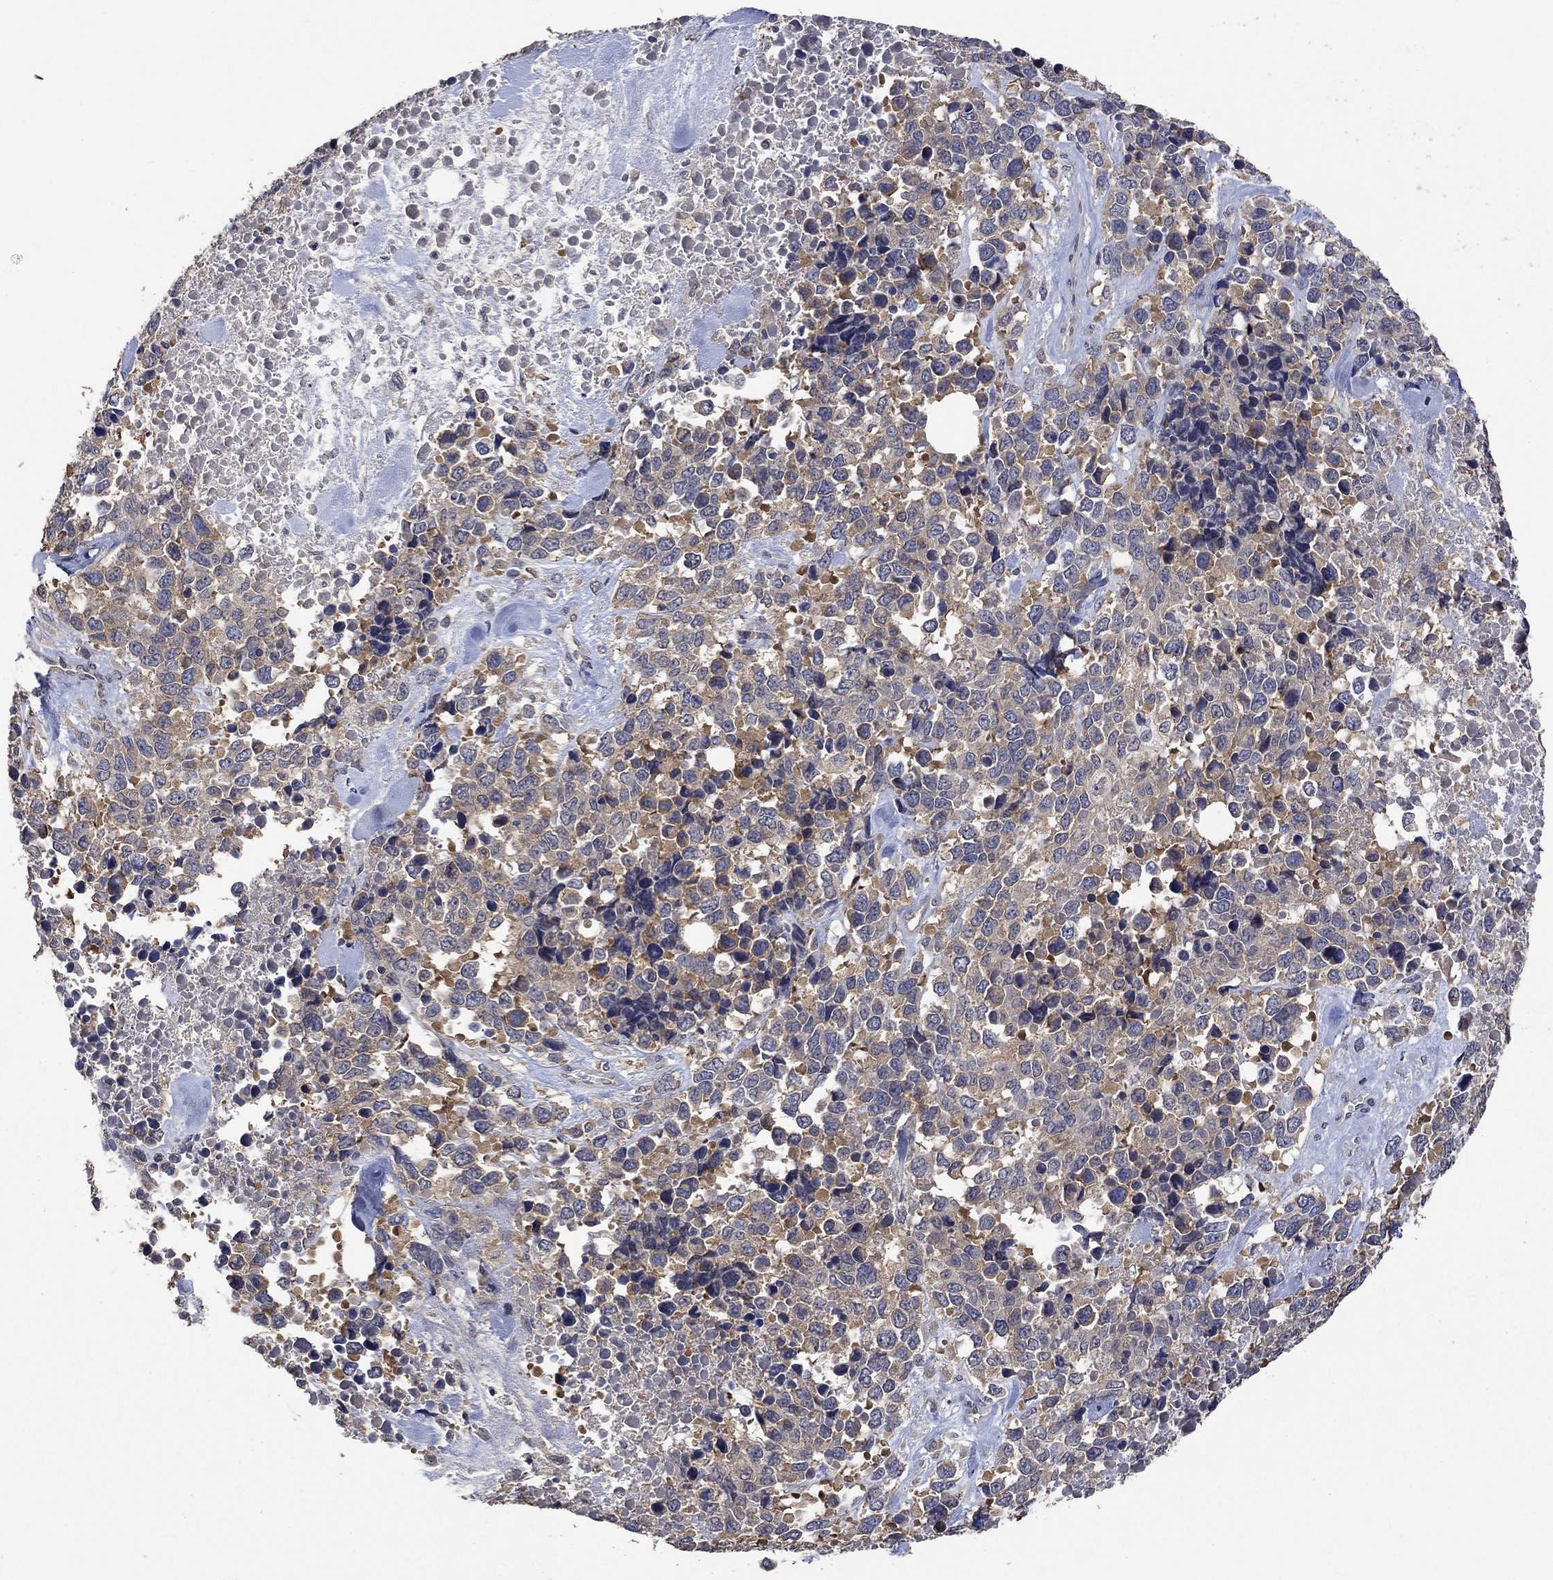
{"staining": {"intensity": "weak", "quantity": "25%-75%", "location": "cytoplasmic/membranous"}, "tissue": "melanoma", "cell_type": "Tumor cells", "image_type": "cancer", "snomed": [{"axis": "morphology", "description": "Malignant melanoma, Metastatic site"}, {"axis": "topography", "description": "Skin"}], "caption": "IHC (DAB (3,3'-diaminobenzidine)) staining of melanoma shows weak cytoplasmic/membranous protein expression in about 25%-75% of tumor cells.", "gene": "PTPN20", "patient": {"sex": "male", "age": 84}}